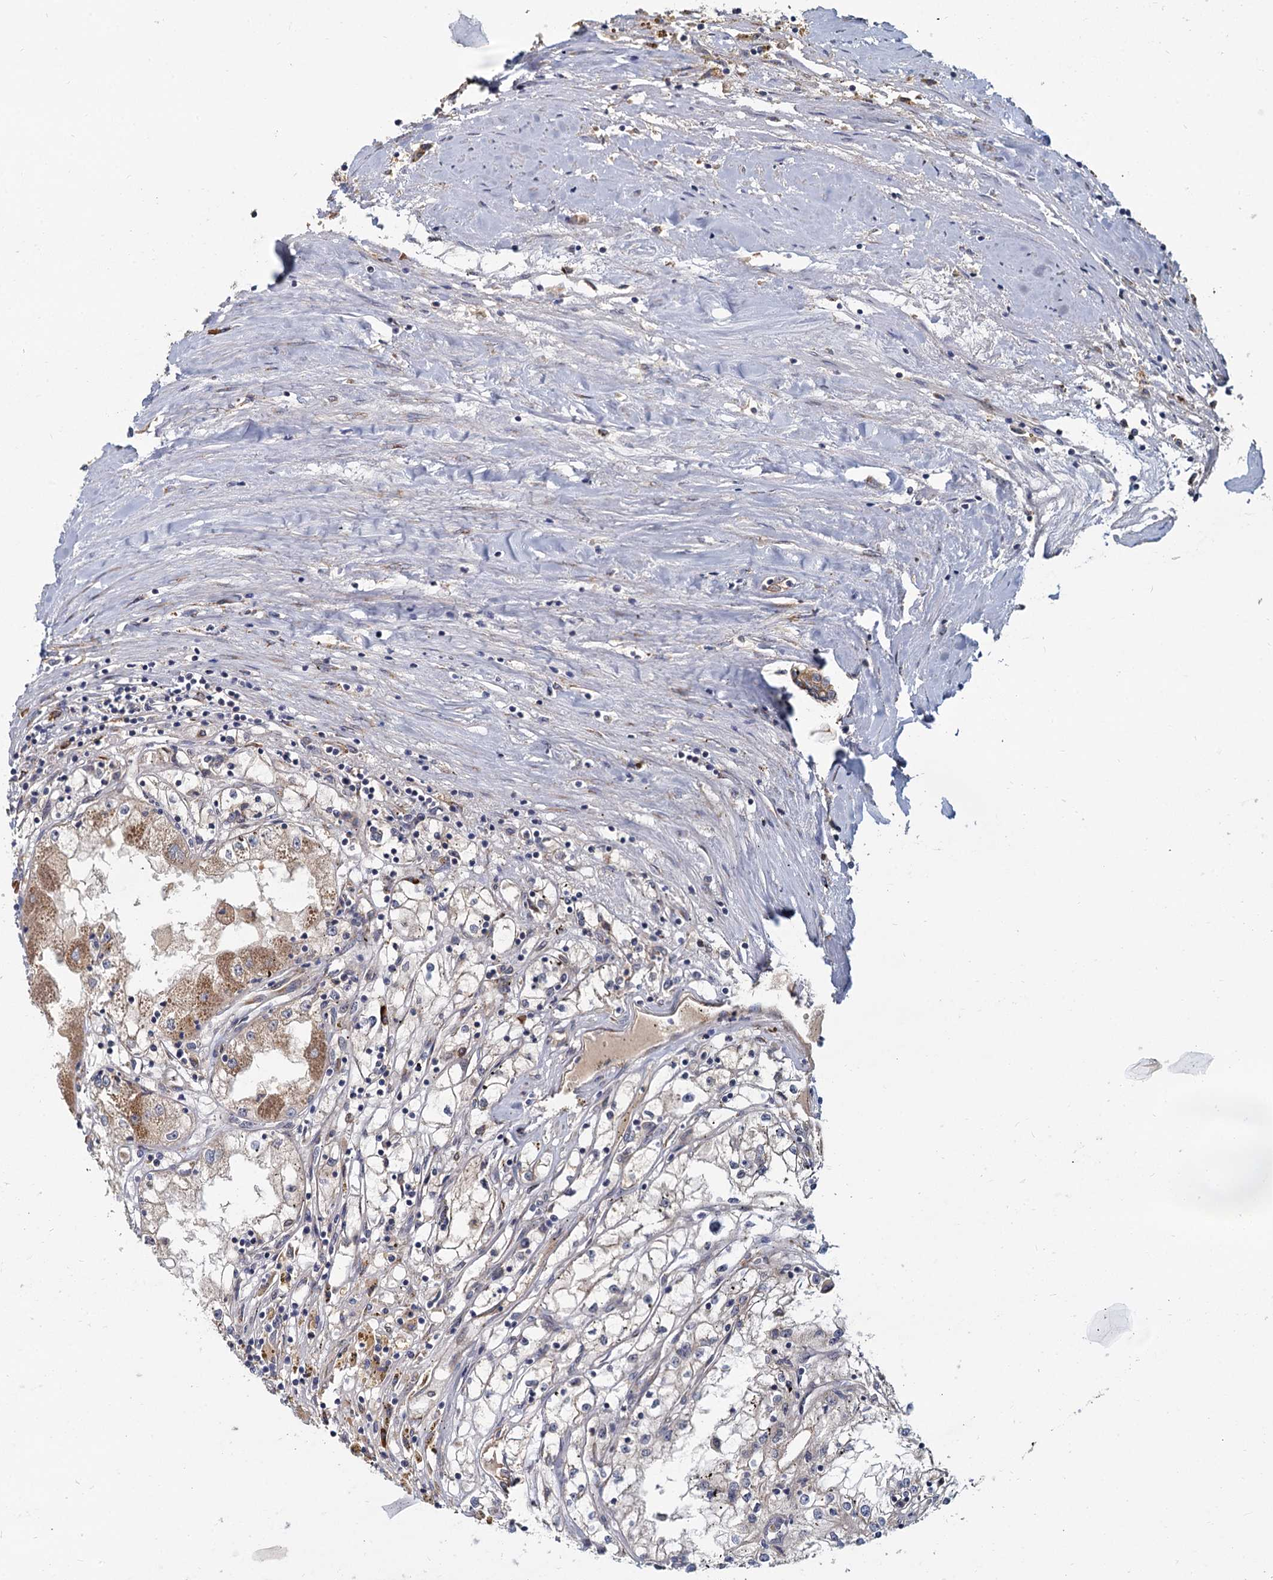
{"staining": {"intensity": "moderate", "quantity": "<25%", "location": "cytoplasmic/membranous"}, "tissue": "renal cancer", "cell_type": "Tumor cells", "image_type": "cancer", "snomed": [{"axis": "morphology", "description": "Adenocarcinoma, NOS"}, {"axis": "topography", "description": "Kidney"}], "caption": "Immunohistochemistry (IHC) (DAB (3,3'-diaminobenzidine)) staining of human renal cancer reveals moderate cytoplasmic/membranous protein positivity in approximately <25% of tumor cells.", "gene": "LRRC51", "patient": {"sex": "male", "age": 56}}